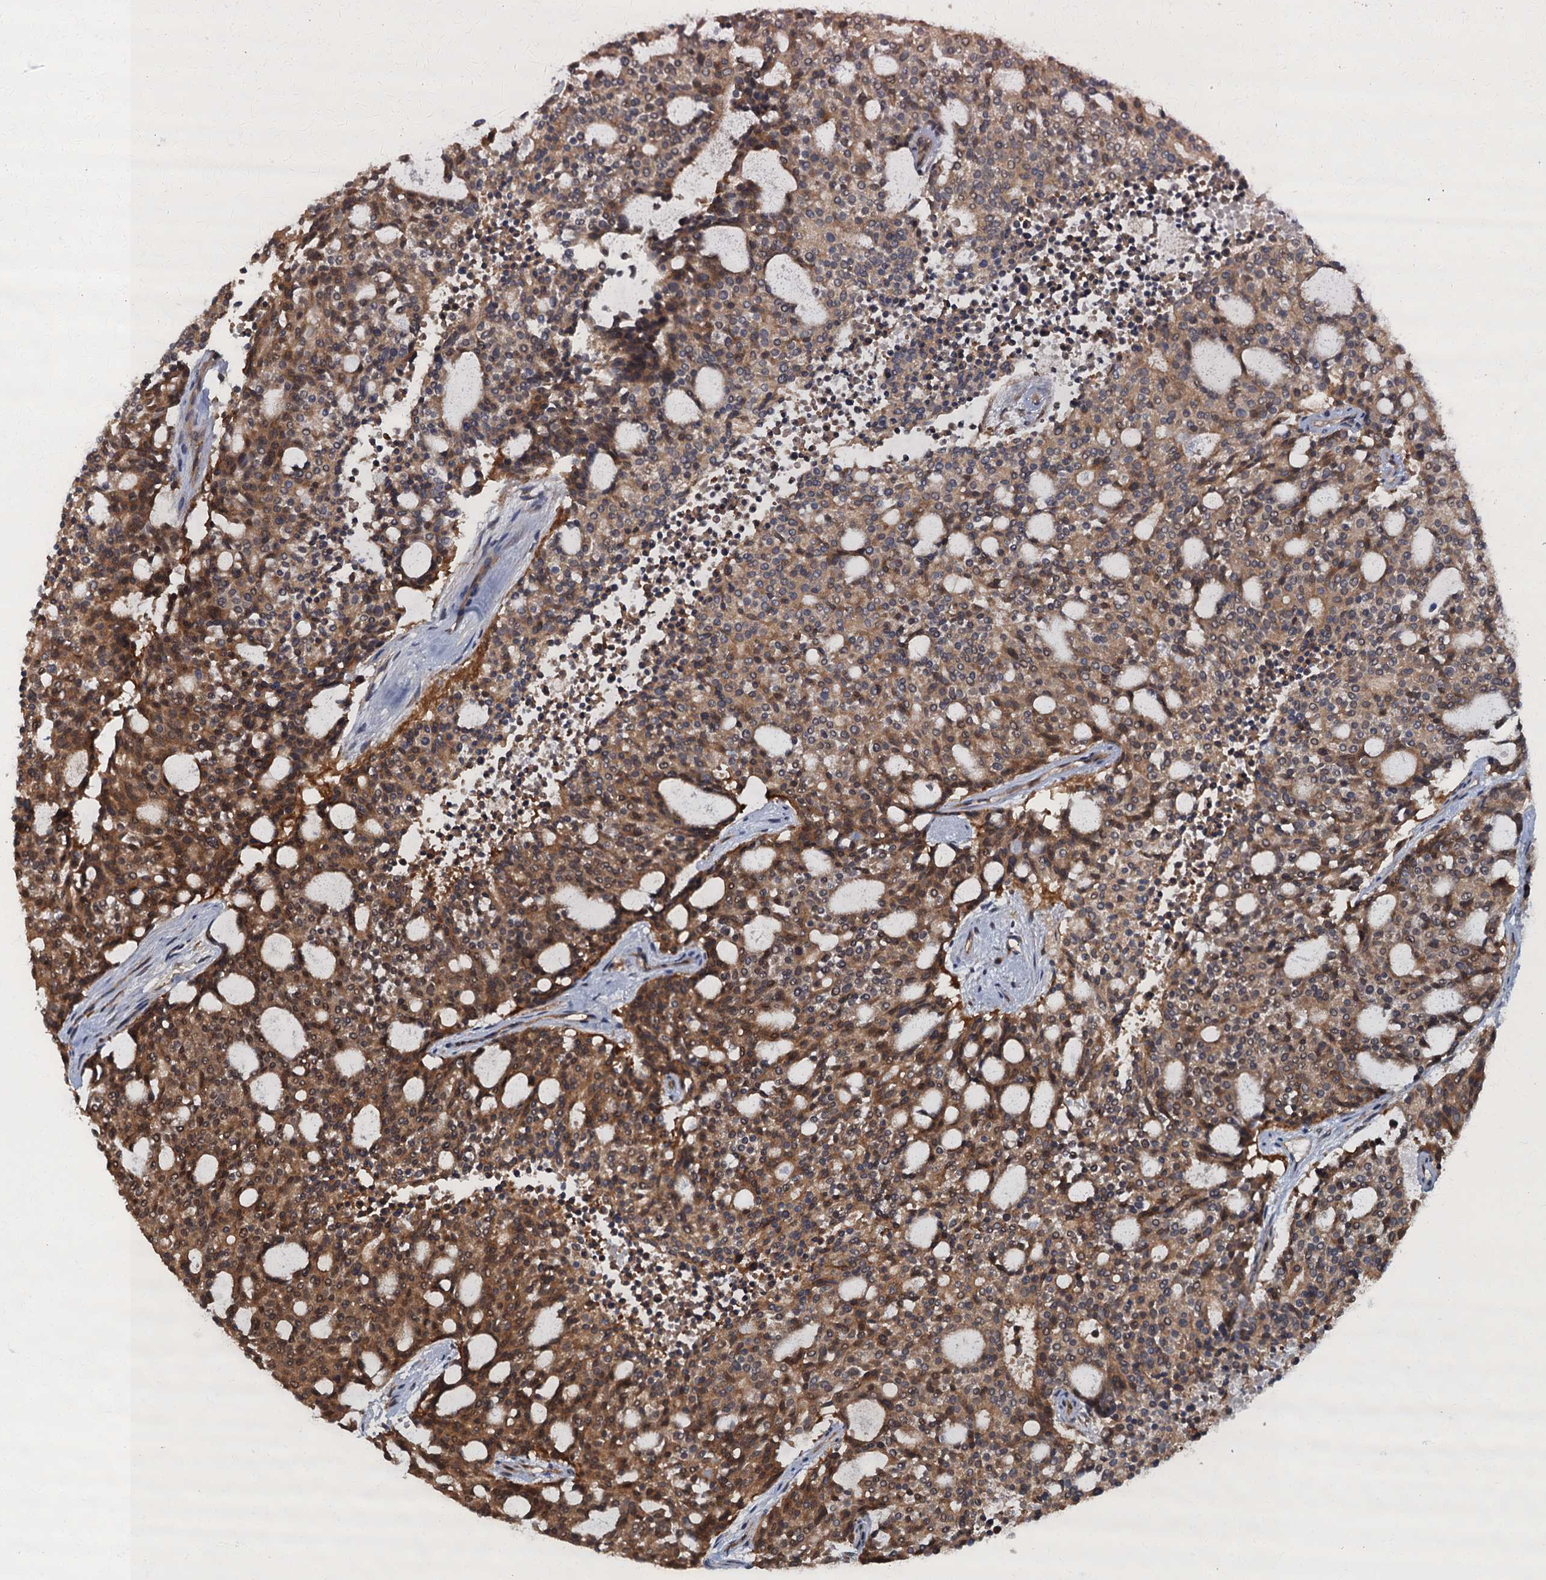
{"staining": {"intensity": "moderate", "quantity": ">75%", "location": "cytoplasmic/membranous"}, "tissue": "carcinoid", "cell_type": "Tumor cells", "image_type": "cancer", "snomed": [{"axis": "morphology", "description": "Carcinoid, malignant, NOS"}, {"axis": "topography", "description": "Pancreas"}], "caption": "A medium amount of moderate cytoplasmic/membranous expression is present in about >75% of tumor cells in carcinoid (malignant) tissue.", "gene": "TBCK", "patient": {"sex": "female", "age": 54}}